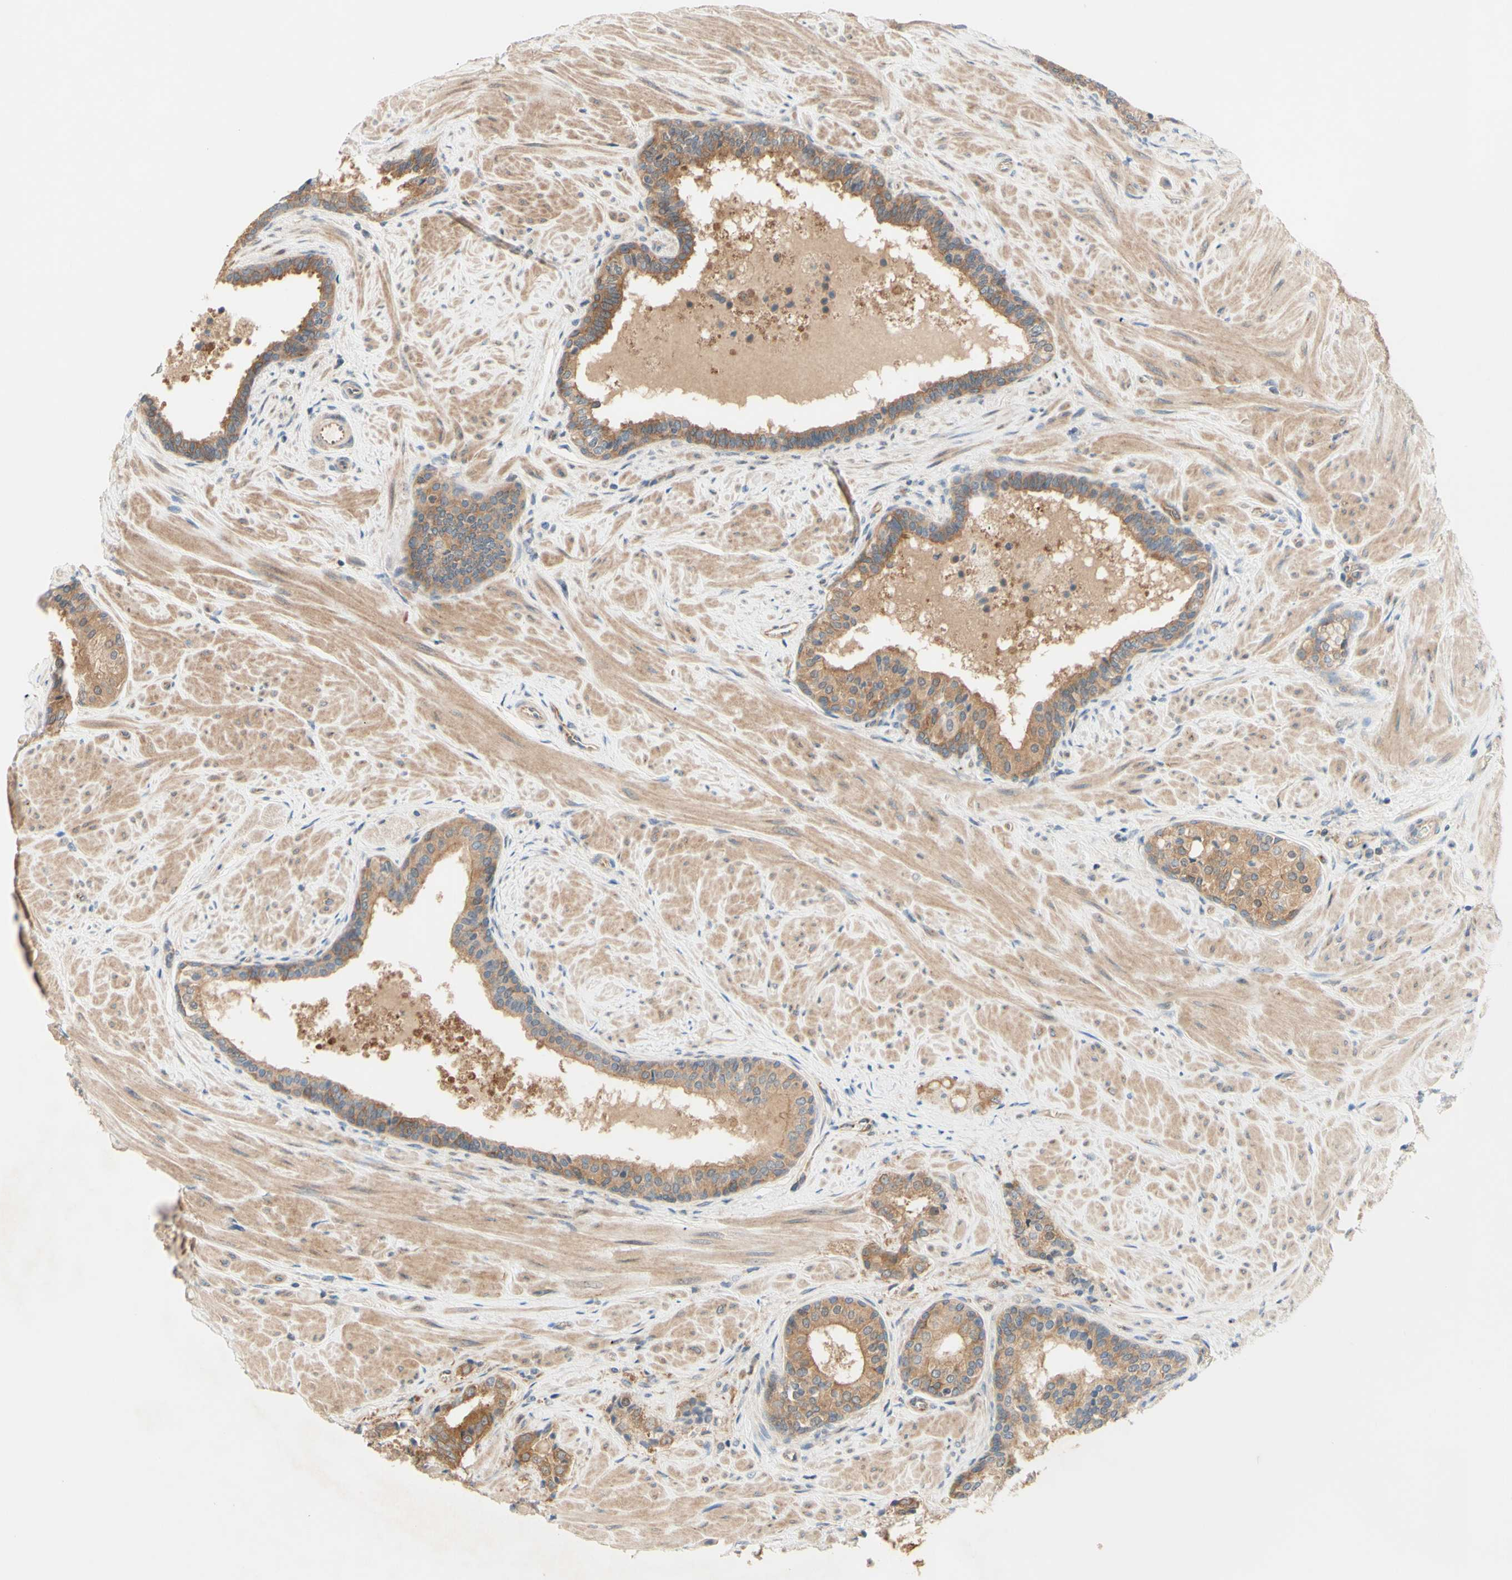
{"staining": {"intensity": "moderate", "quantity": ">75%", "location": "cytoplasmic/membranous"}, "tissue": "prostate cancer", "cell_type": "Tumor cells", "image_type": "cancer", "snomed": [{"axis": "morphology", "description": "Adenocarcinoma, Low grade"}, {"axis": "topography", "description": "Prostate"}], "caption": "Prostate cancer (low-grade adenocarcinoma) stained for a protein (brown) shows moderate cytoplasmic/membranous positive positivity in approximately >75% of tumor cells.", "gene": "DYNLRB1", "patient": {"sex": "male", "age": 60}}